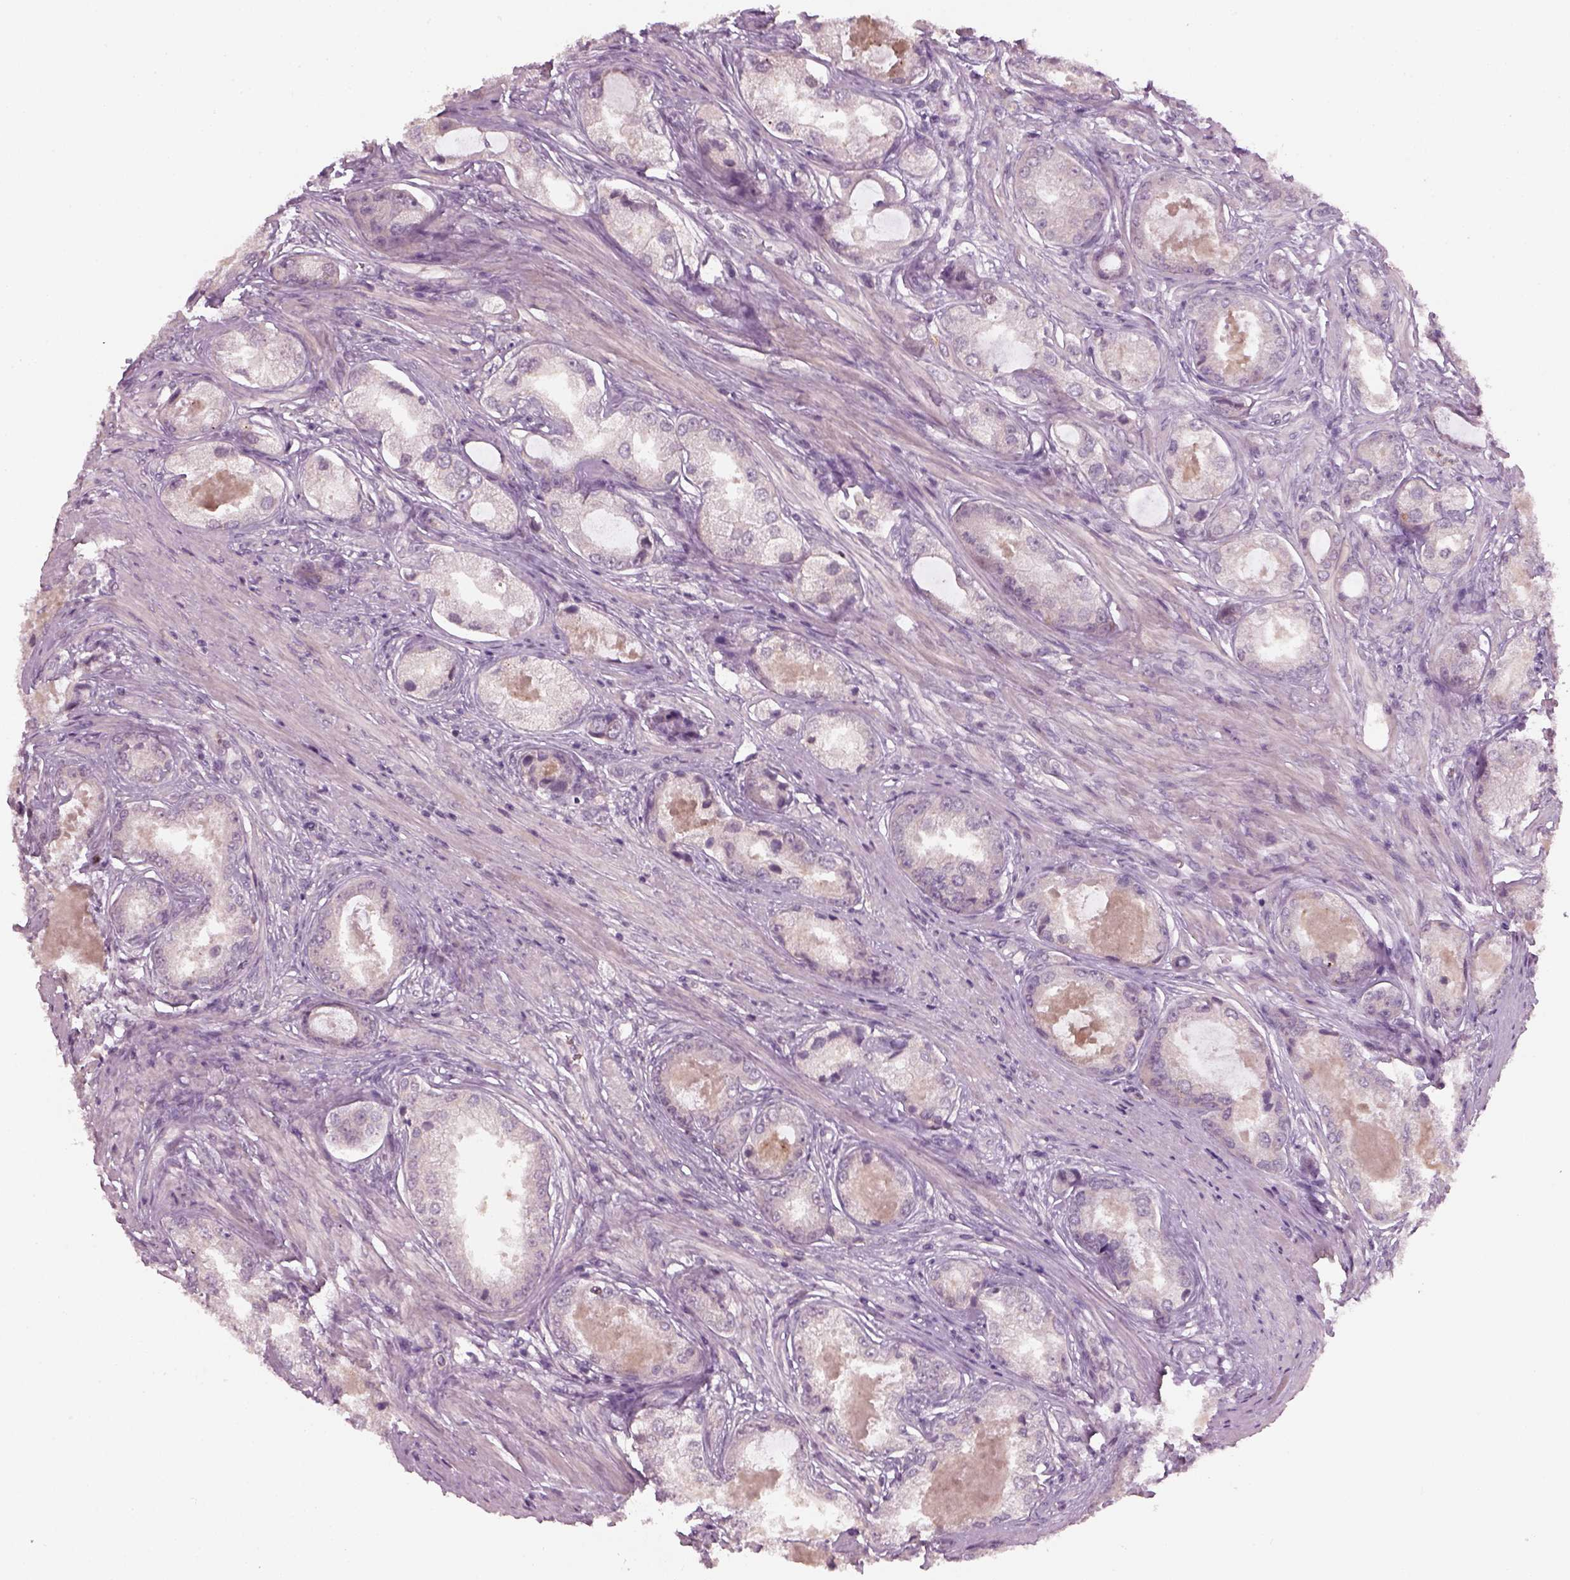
{"staining": {"intensity": "negative", "quantity": "none", "location": "none"}, "tissue": "prostate cancer", "cell_type": "Tumor cells", "image_type": "cancer", "snomed": [{"axis": "morphology", "description": "Adenocarcinoma, Low grade"}, {"axis": "topography", "description": "Prostate"}], "caption": "There is no significant expression in tumor cells of low-grade adenocarcinoma (prostate).", "gene": "GDNF", "patient": {"sex": "male", "age": 68}}